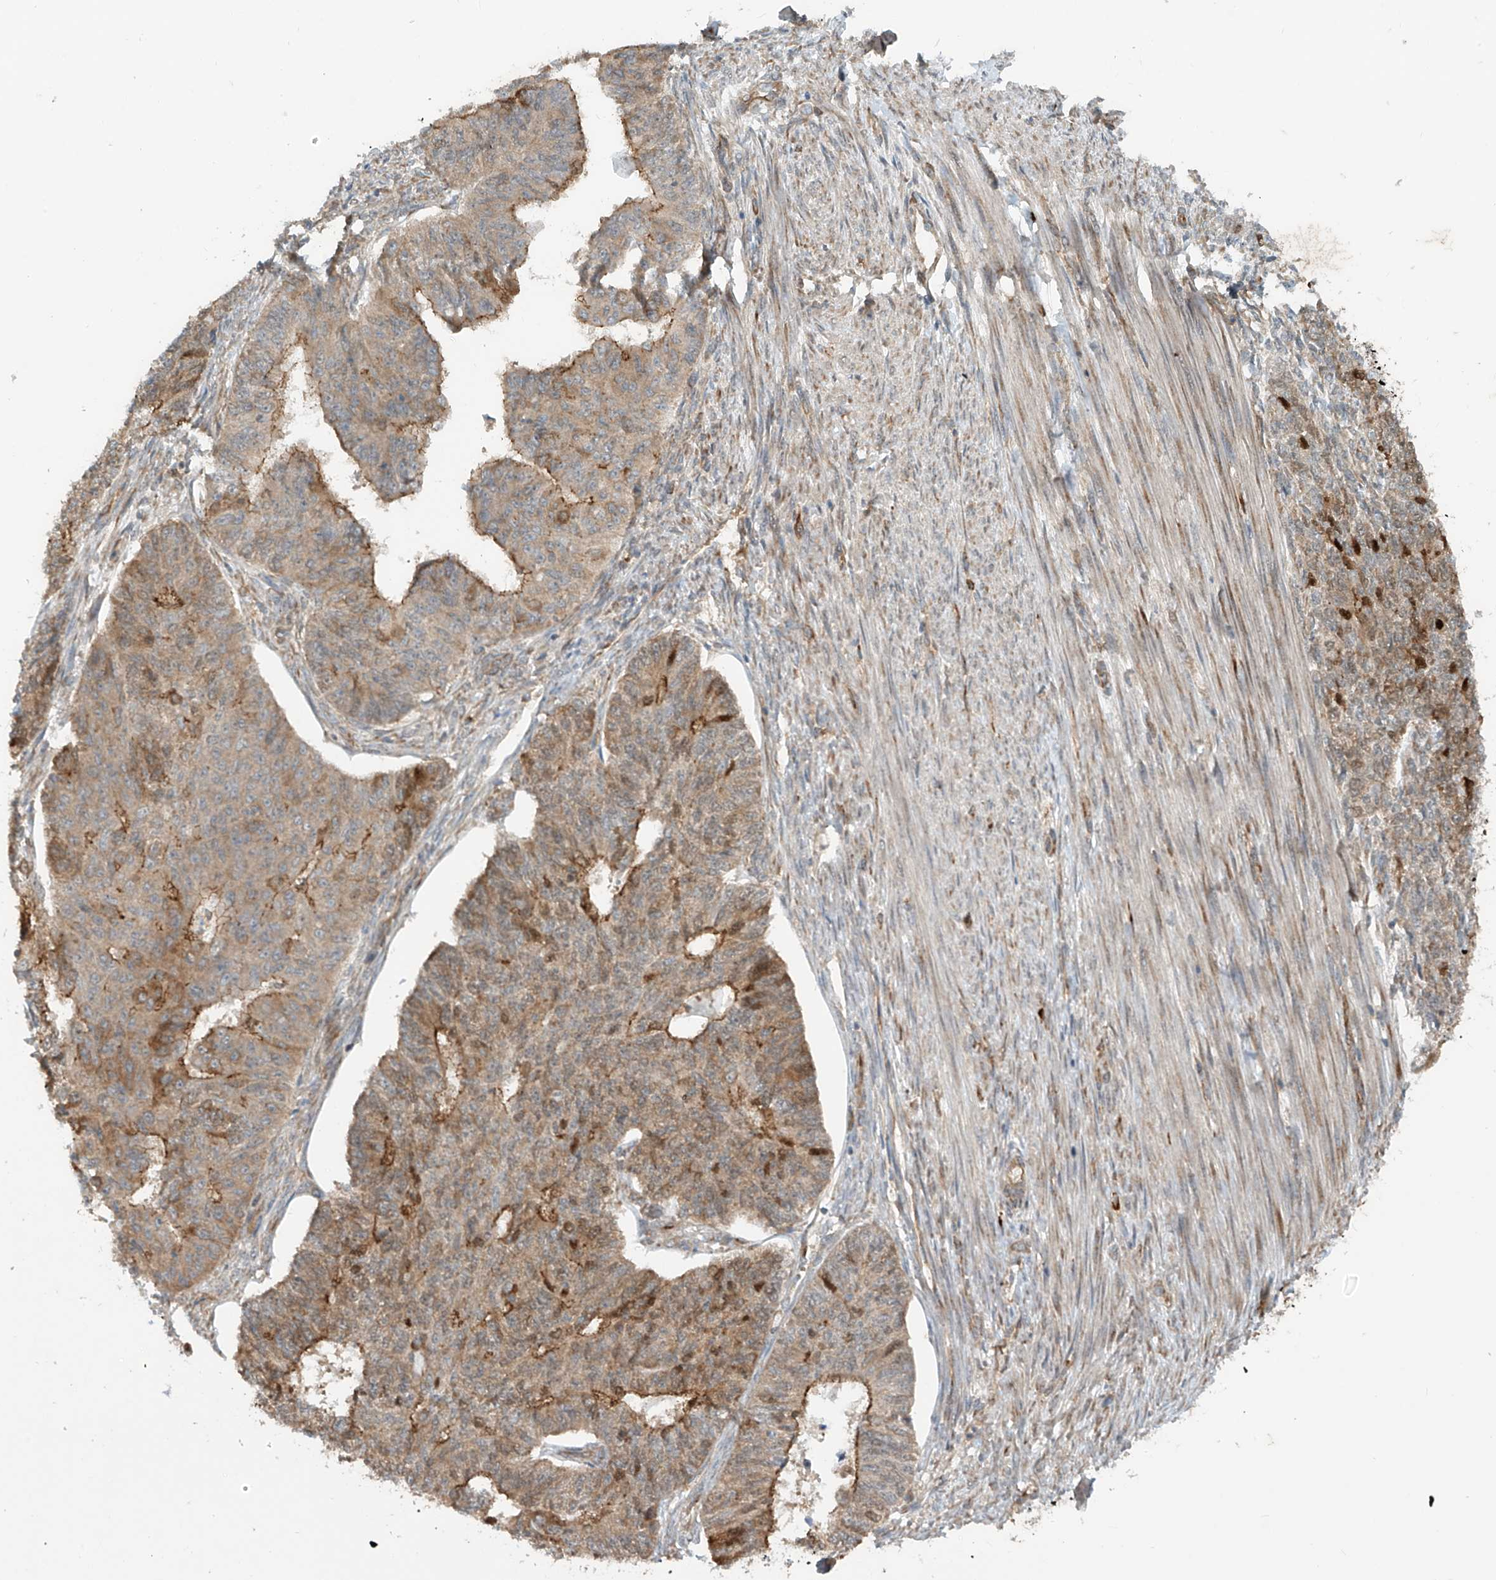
{"staining": {"intensity": "moderate", "quantity": ">75%", "location": "cytoplasmic/membranous"}, "tissue": "endometrial cancer", "cell_type": "Tumor cells", "image_type": "cancer", "snomed": [{"axis": "morphology", "description": "Adenocarcinoma, NOS"}, {"axis": "topography", "description": "Endometrium"}], "caption": "Immunohistochemical staining of human endometrial cancer (adenocarcinoma) demonstrates moderate cytoplasmic/membranous protein staining in approximately >75% of tumor cells.", "gene": "MTUS2", "patient": {"sex": "female", "age": 32}}